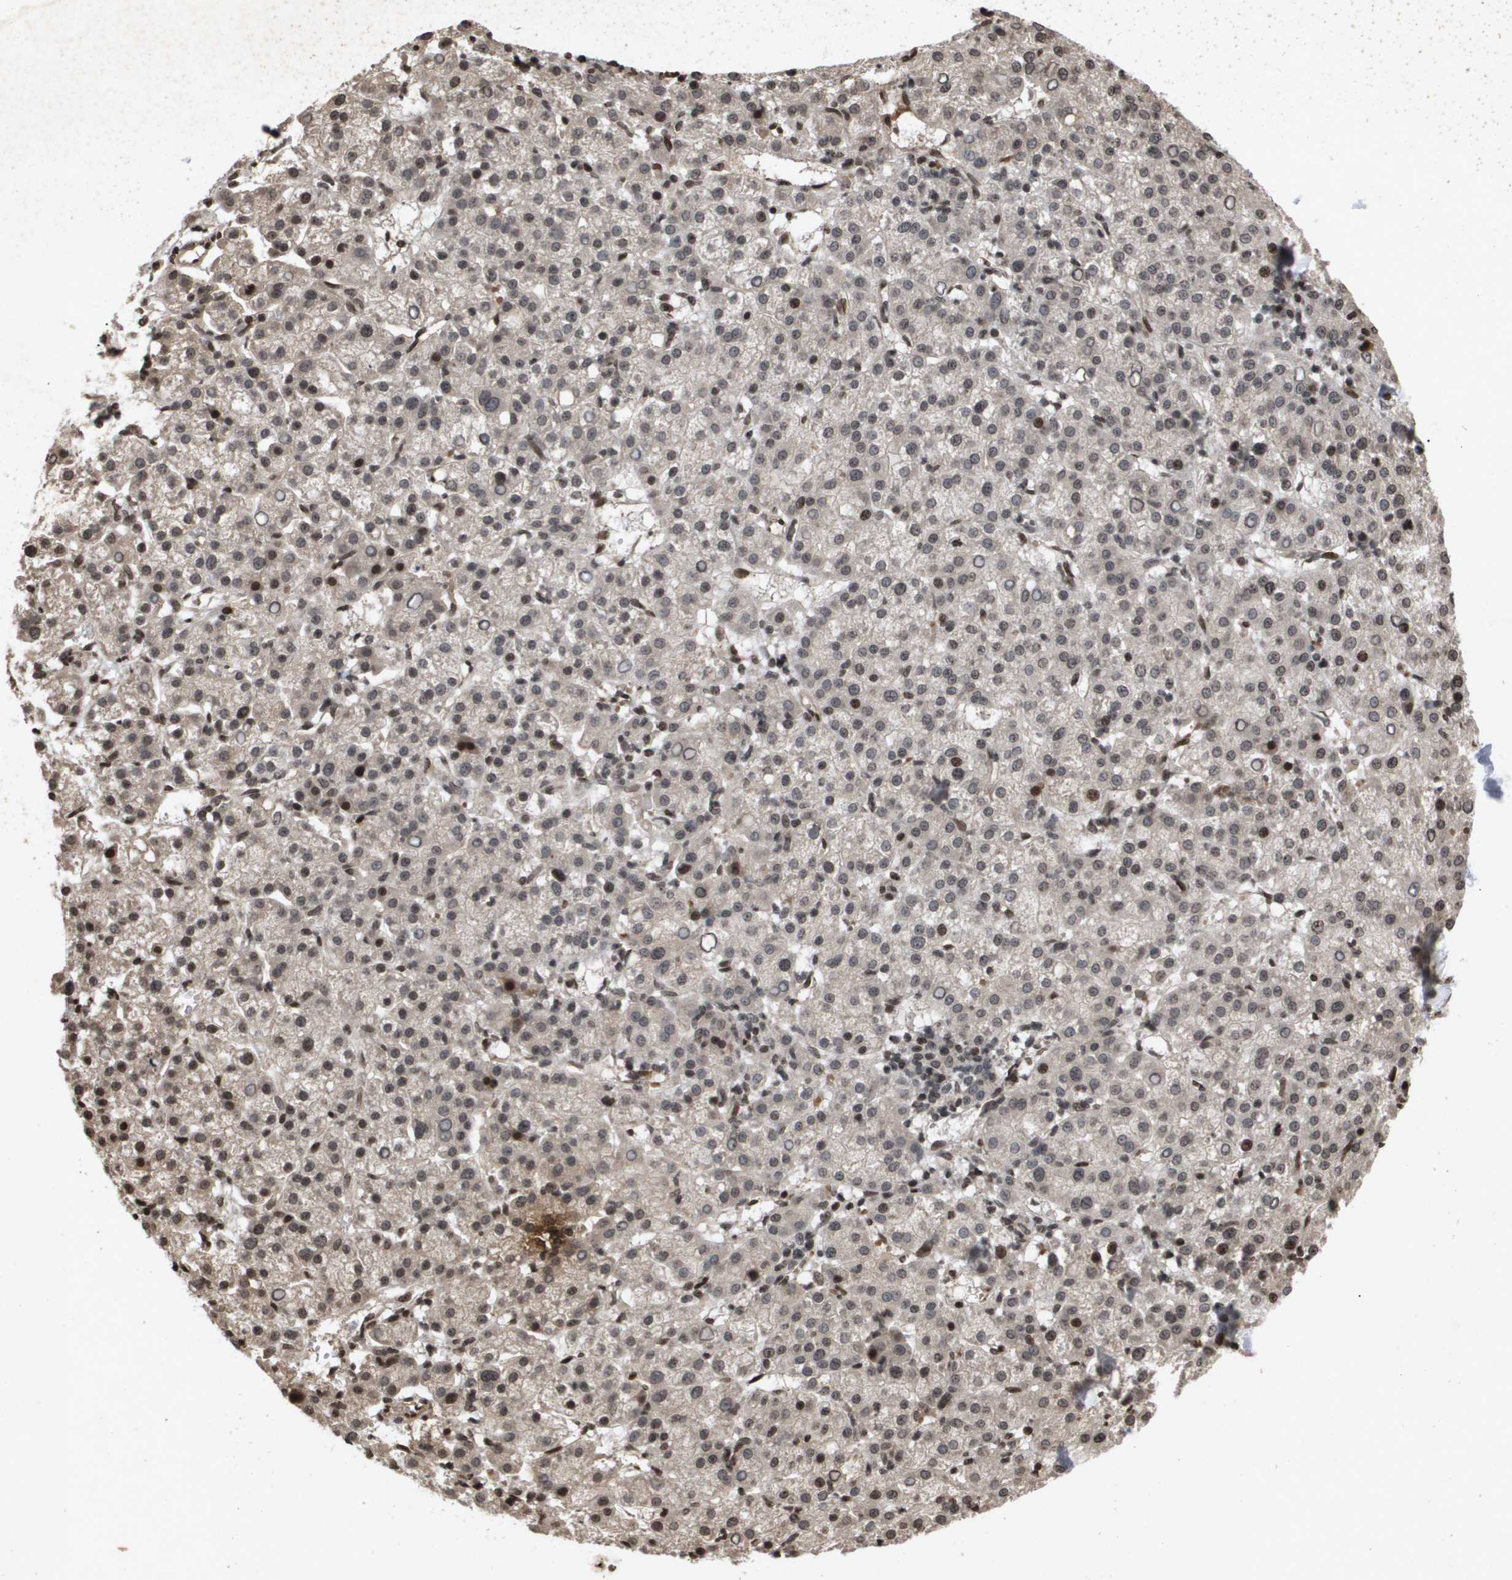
{"staining": {"intensity": "moderate", "quantity": "<25%", "location": "nuclear"}, "tissue": "liver cancer", "cell_type": "Tumor cells", "image_type": "cancer", "snomed": [{"axis": "morphology", "description": "Carcinoma, Hepatocellular, NOS"}, {"axis": "topography", "description": "Liver"}], "caption": "A brown stain highlights moderate nuclear positivity of a protein in human liver hepatocellular carcinoma tumor cells. (DAB (3,3'-diaminobenzidine) IHC, brown staining for protein, blue staining for nuclei).", "gene": "HSPA6", "patient": {"sex": "female", "age": 58}}